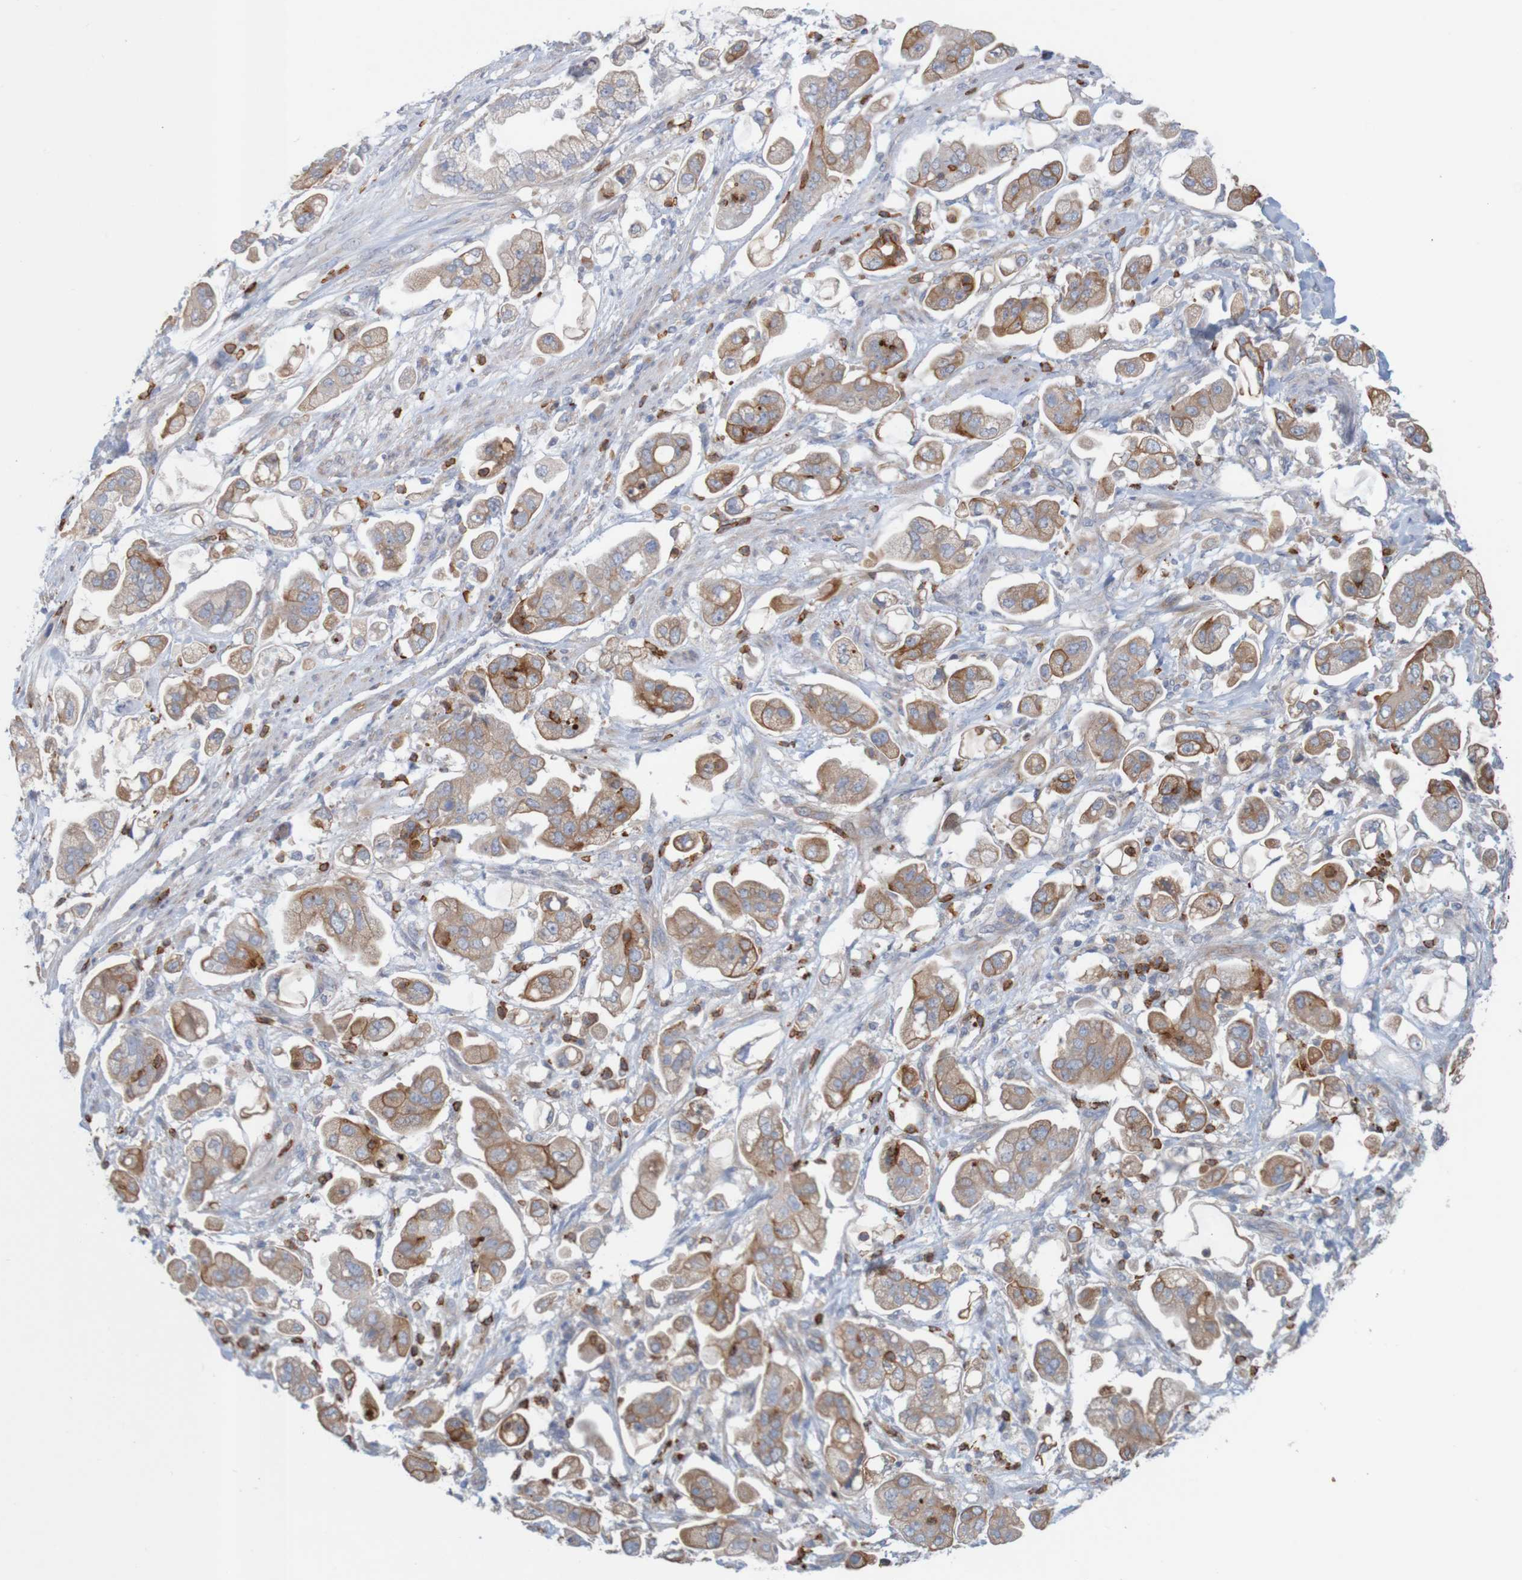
{"staining": {"intensity": "moderate", "quantity": "25%-75%", "location": "cytoplasmic/membranous"}, "tissue": "stomach cancer", "cell_type": "Tumor cells", "image_type": "cancer", "snomed": [{"axis": "morphology", "description": "Adenocarcinoma, NOS"}, {"axis": "topography", "description": "Stomach"}], "caption": "Moderate cytoplasmic/membranous protein staining is identified in about 25%-75% of tumor cells in stomach adenocarcinoma. (Stains: DAB (3,3'-diaminobenzidine) in brown, nuclei in blue, Microscopy: brightfield microscopy at high magnification).", "gene": "KRT23", "patient": {"sex": "male", "age": 62}}